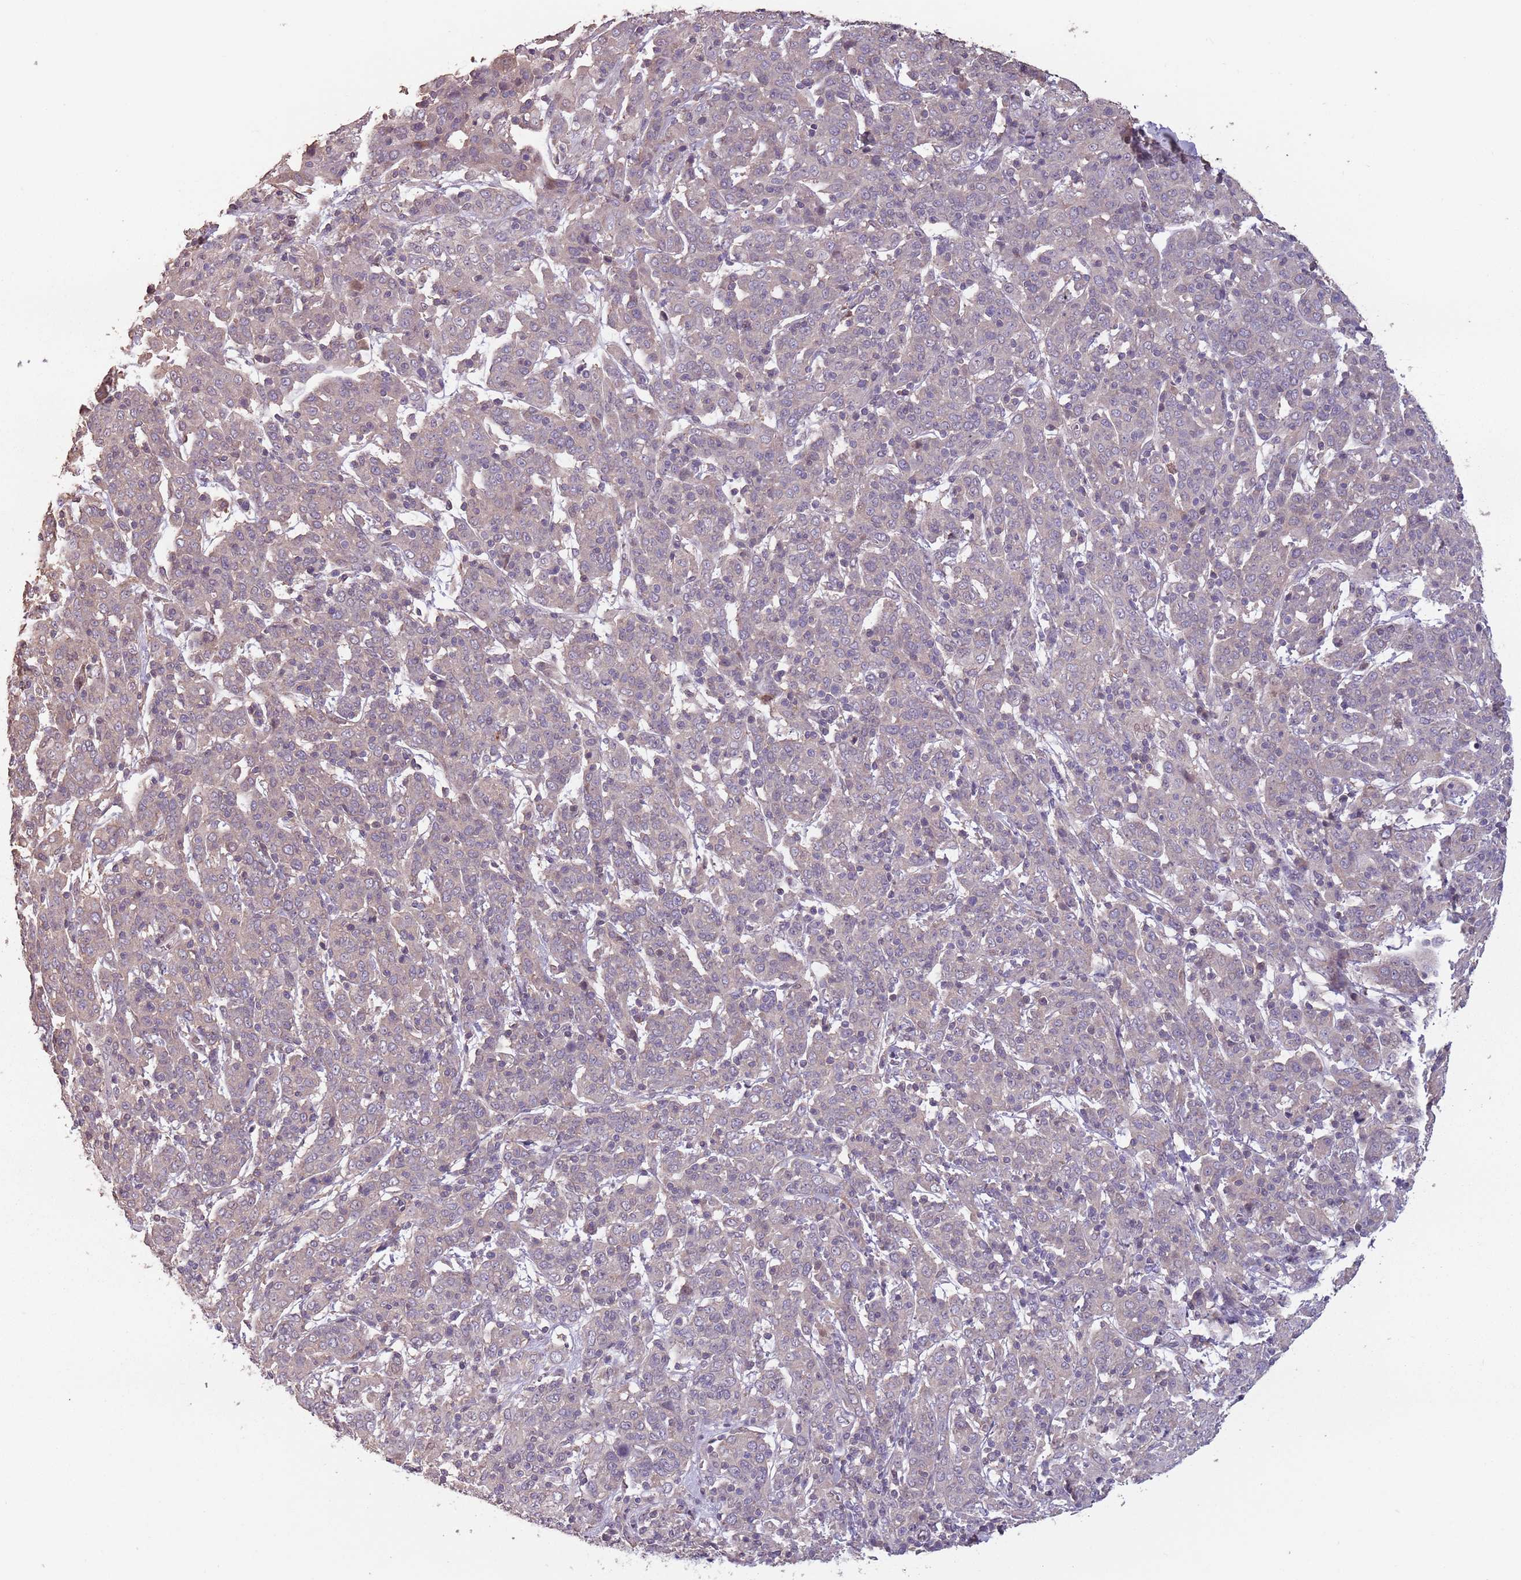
{"staining": {"intensity": "weak", "quantity": "25%-75%", "location": "cytoplasmic/membranous"}, "tissue": "cervical cancer", "cell_type": "Tumor cells", "image_type": "cancer", "snomed": [{"axis": "morphology", "description": "Squamous cell carcinoma, NOS"}, {"axis": "topography", "description": "Cervix"}], "caption": "Immunohistochemical staining of cervical cancer exhibits low levels of weak cytoplasmic/membranous staining in about 25%-75% of tumor cells.", "gene": "MBD3L1", "patient": {"sex": "female", "age": 67}}